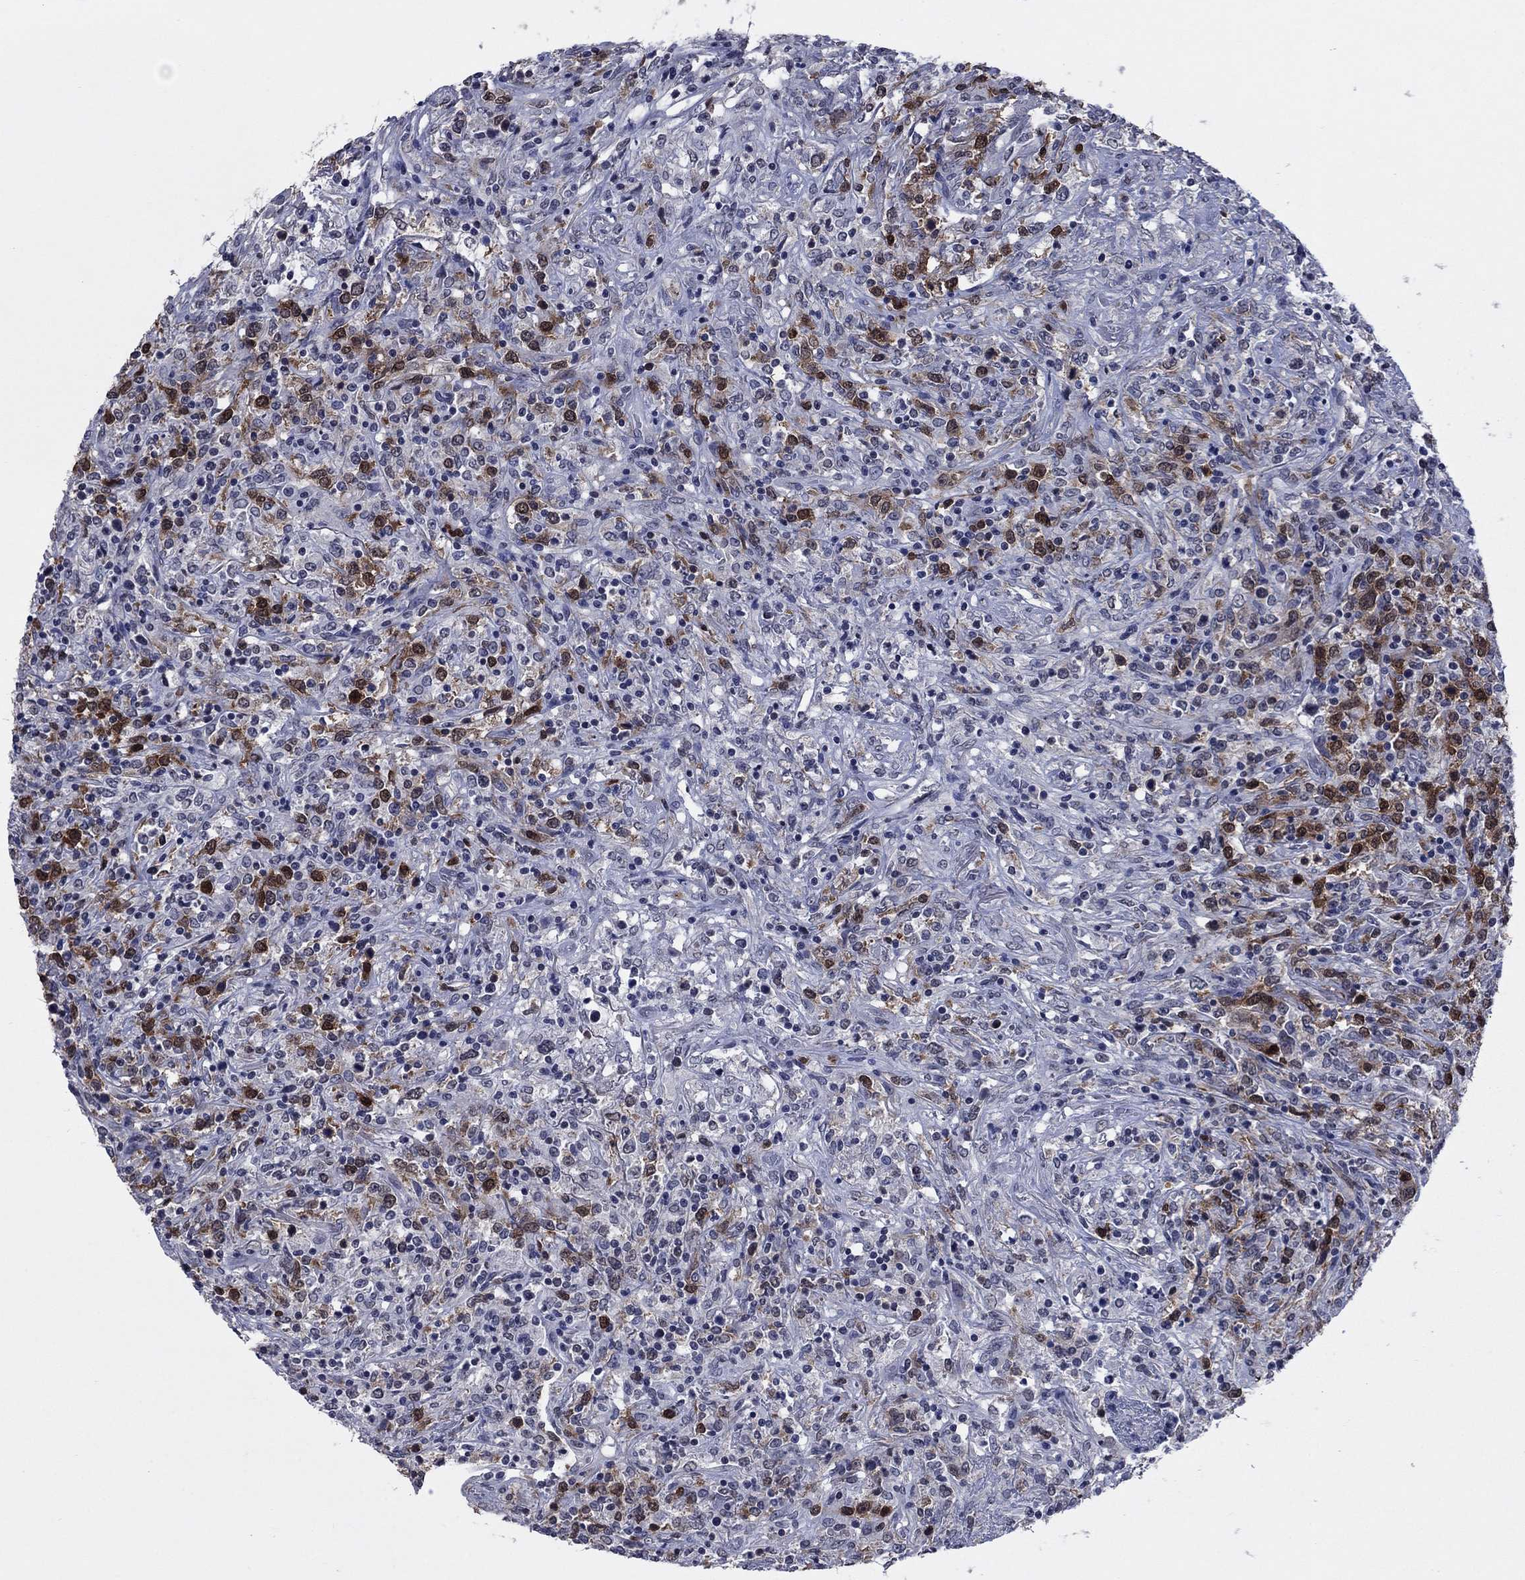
{"staining": {"intensity": "strong", "quantity": "<25%", "location": "nuclear"}, "tissue": "lymphoma", "cell_type": "Tumor cells", "image_type": "cancer", "snomed": [{"axis": "morphology", "description": "Malignant lymphoma, non-Hodgkin's type, High grade"}, {"axis": "topography", "description": "Lung"}], "caption": "IHC of lymphoma displays medium levels of strong nuclear positivity in about <25% of tumor cells.", "gene": "TYMS", "patient": {"sex": "male", "age": 79}}